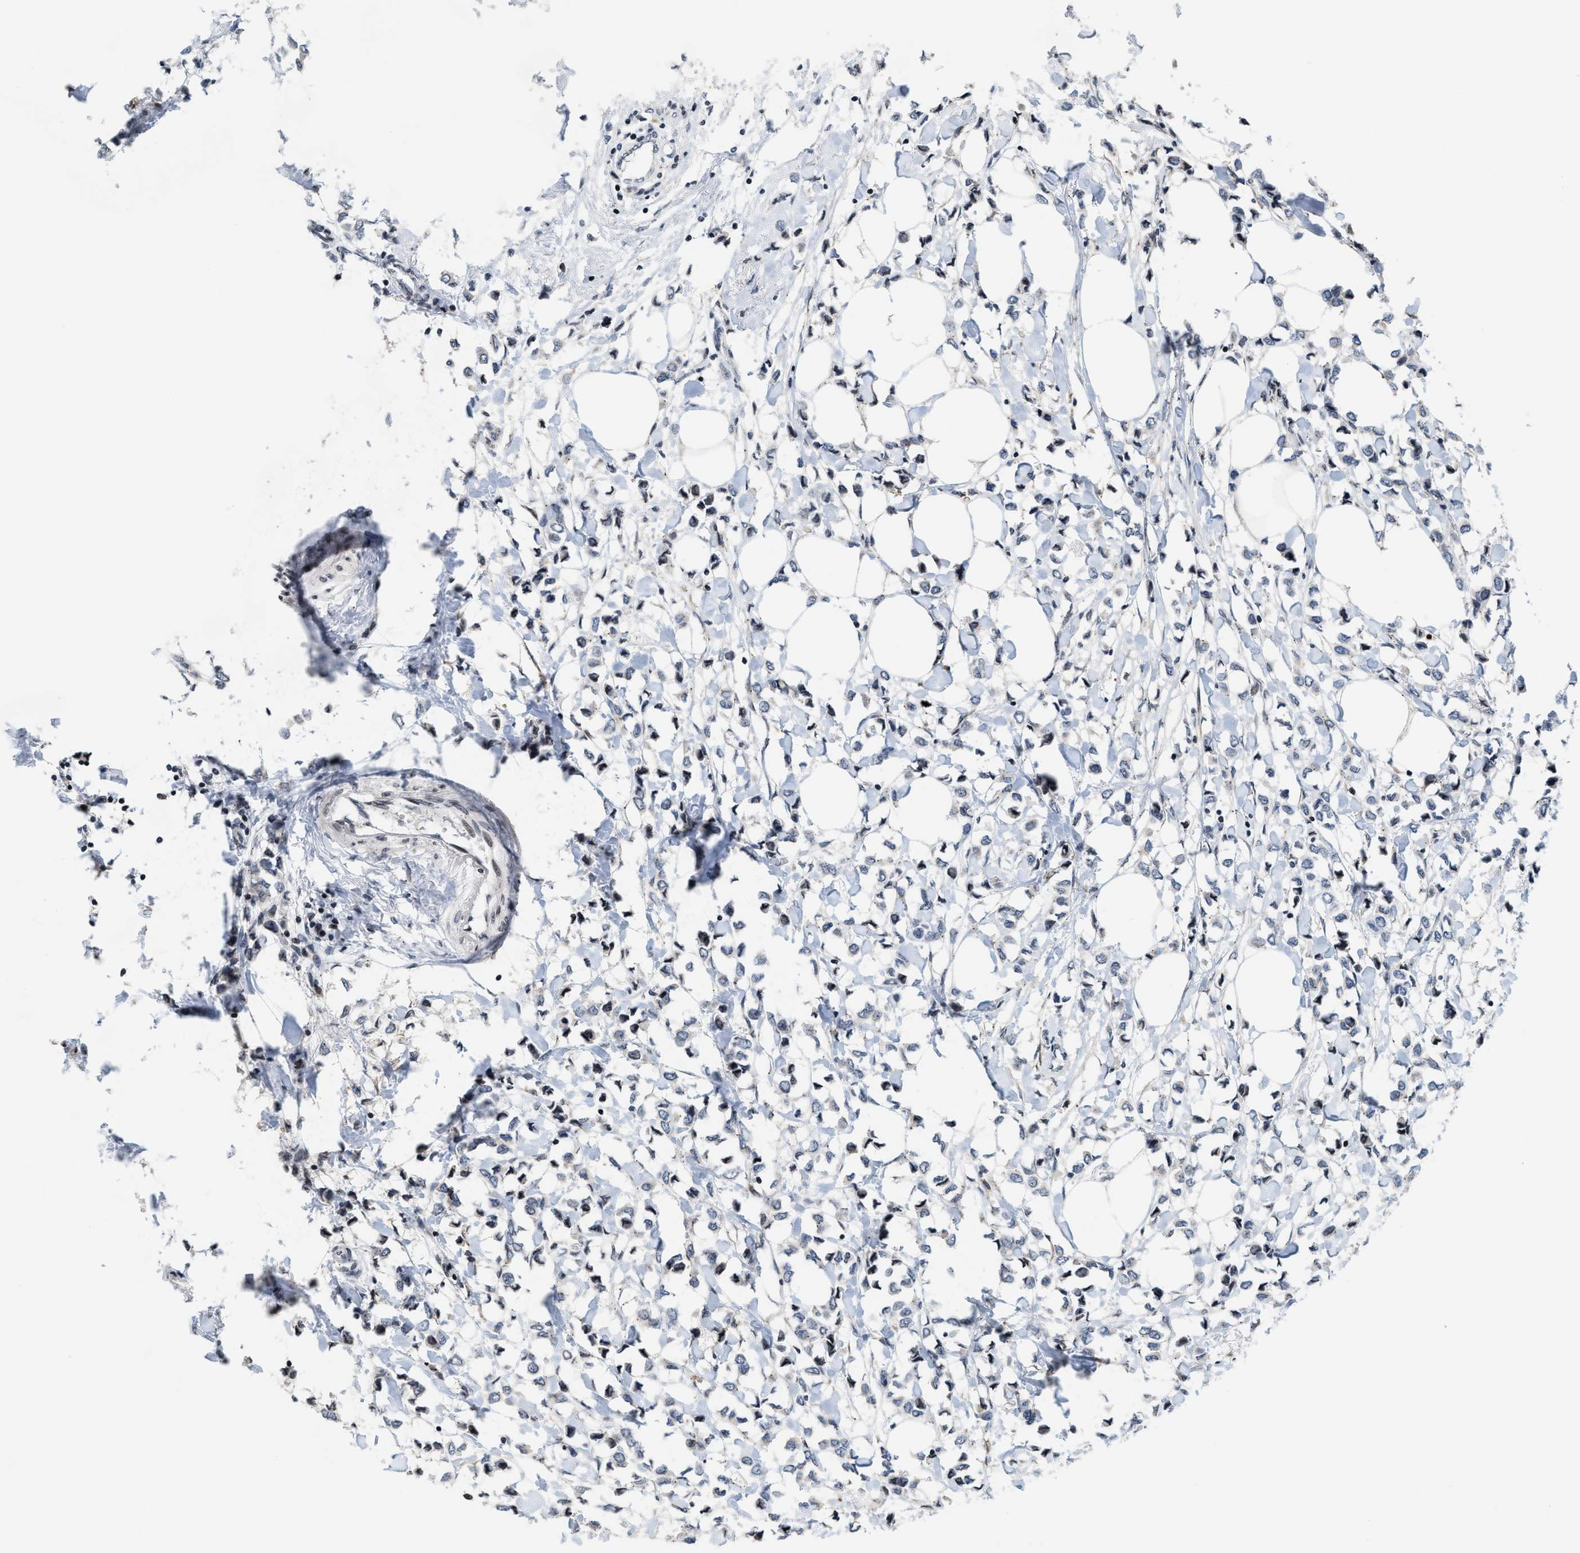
{"staining": {"intensity": "moderate", "quantity": "<25%", "location": "nuclear"}, "tissue": "breast cancer", "cell_type": "Tumor cells", "image_type": "cancer", "snomed": [{"axis": "morphology", "description": "Lobular carcinoma"}, {"axis": "topography", "description": "Breast"}], "caption": "This image displays IHC staining of human lobular carcinoma (breast), with low moderate nuclear expression in about <25% of tumor cells.", "gene": "PDZD2", "patient": {"sex": "female", "age": 51}}